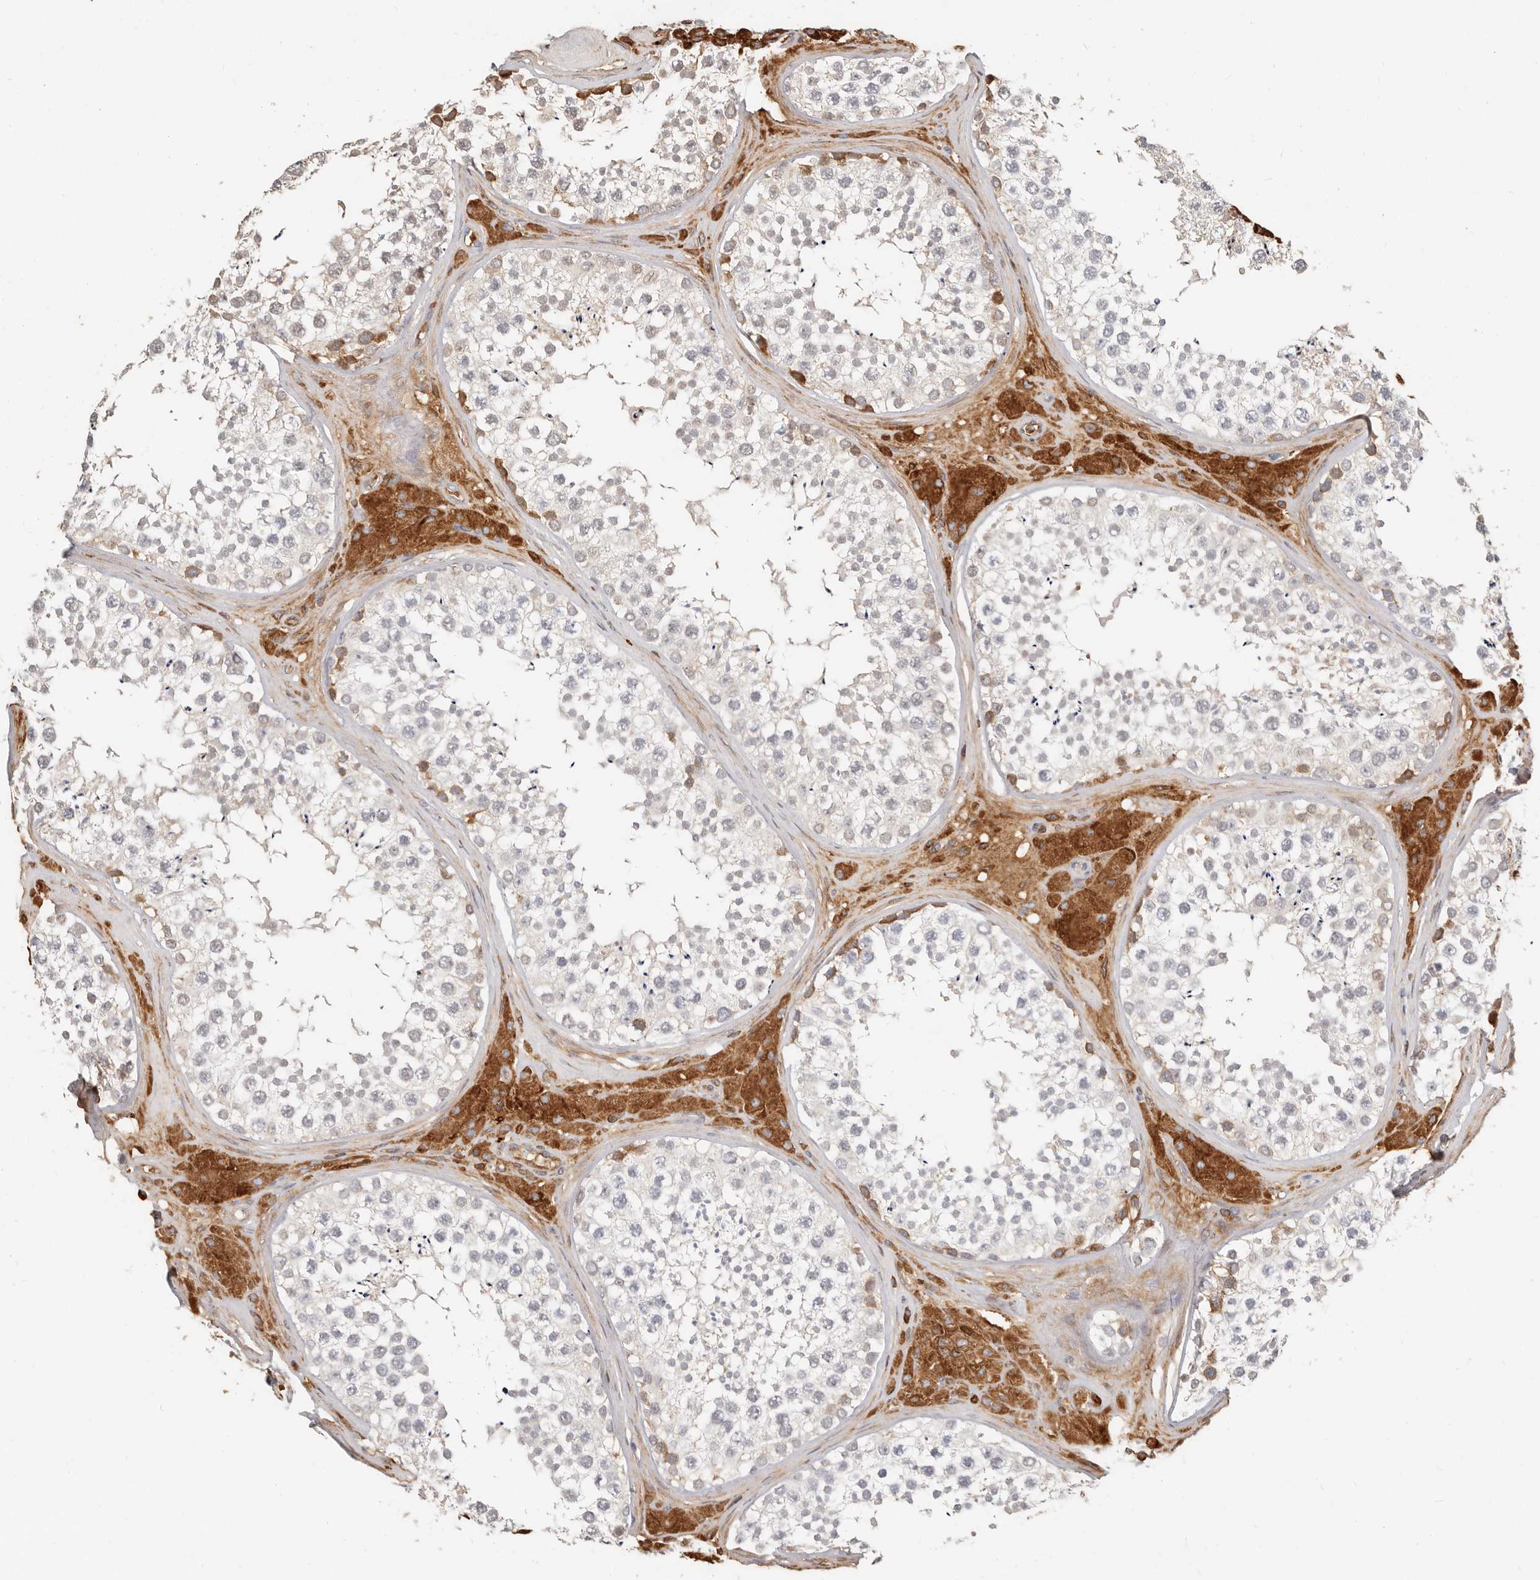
{"staining": {"intensity": "moderate", "quantity": "<25%", "location": "cytoplasmic/membranous"}, "tissue": "testis", "cell_type": "Cells in seminiferous ducts", "image_type": "normal", "snomed": [{"axis": "morphology", "description": "Normal tissue, NOS"}, {"axis": "topography", "description": "Testis"}], "caption": "Moderate cytoplasmic/membranous positivity is present in about <25% of cells in seminiferous ducts in benign testis. Using DAB (brown) and hematoxylin (blue) stains, captured at high magnification using brightfield microscopy.", "gene": "MTFR2", "patient": {"sex": "male", "age": 46}}